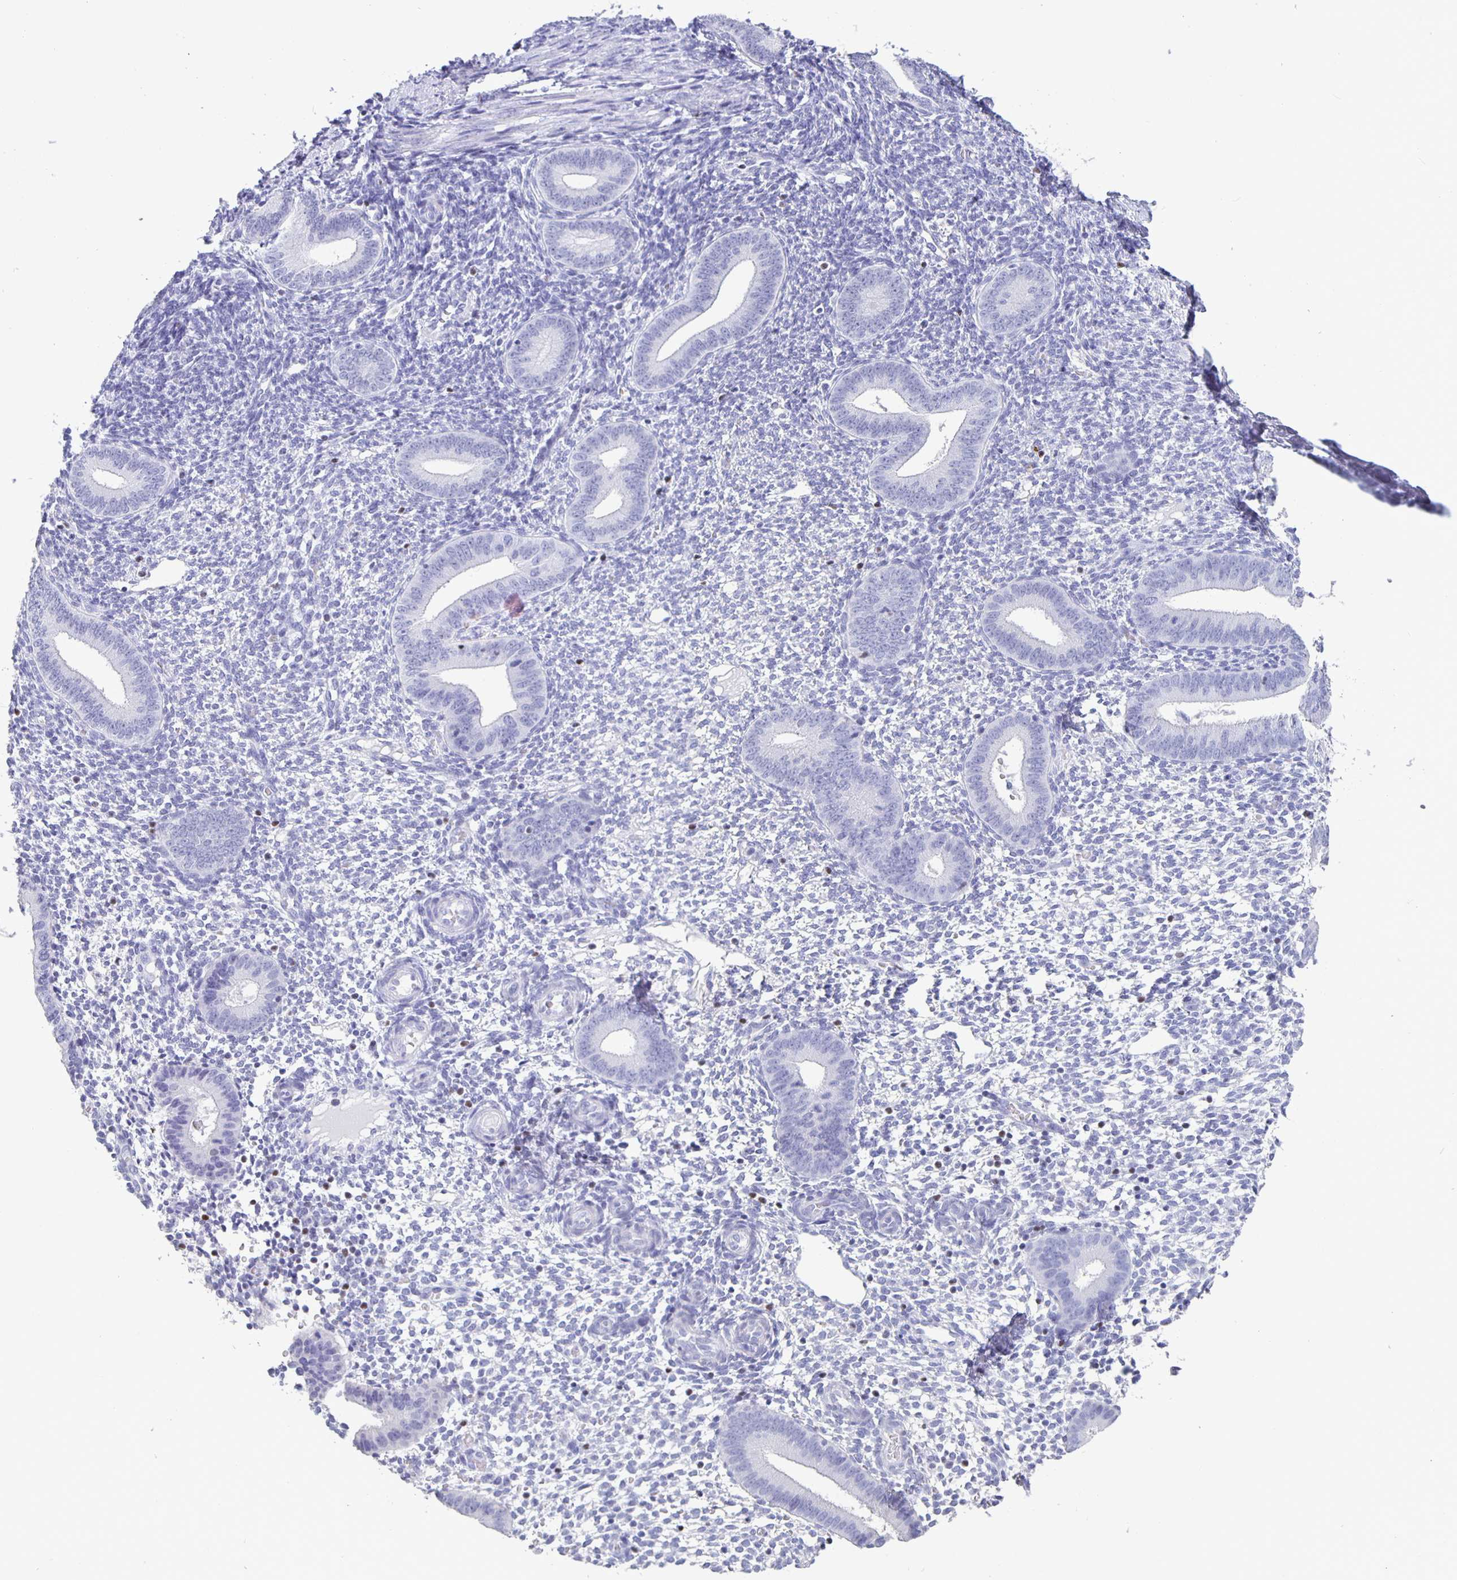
{"staining": {"intensity": "negative", "quantity": "none", "location": "none"}, "tissue": "endometrium", "cell_type": "Cells in endometrial stroma", "image_type": "normal", "snomed": [{"axis": "morphology", "description": "Normal tissue, NOS"}, {"axis": "topography", "description": "Endometrium"}], "caption": "Immunohistochemistry (IHC) histopathology image of unremarkable endometrium: human endometrium stained with DAB exhibits no significant protein staining in cells in endometrial stroma. The staining is performed using DAB brown chromogen with nuclei counter-stained in using hematoxylin.", "gene": "SATB2", "patient": {"sex": "female", "age": 40}}